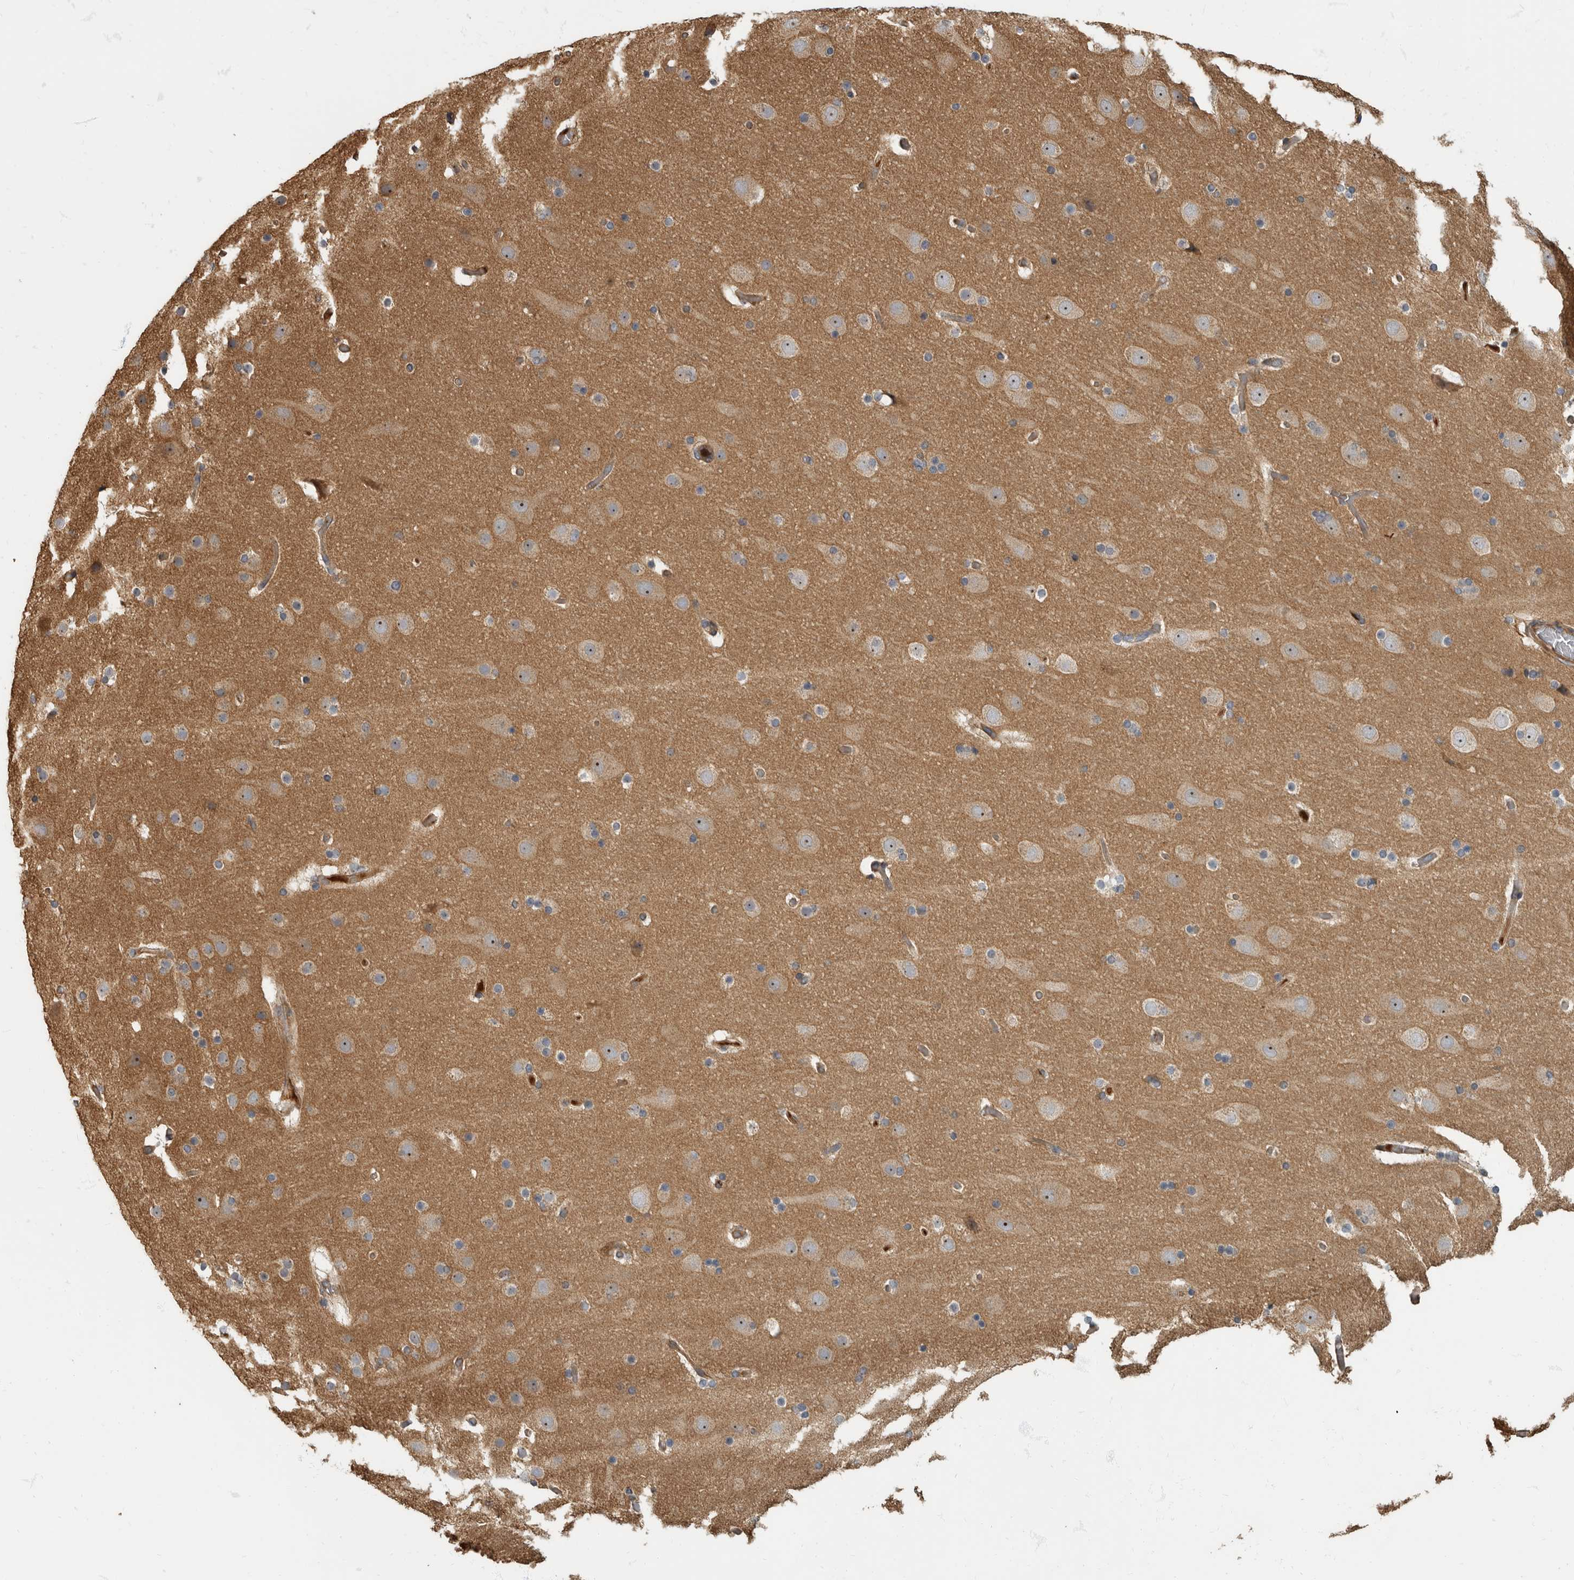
{"staining": {"intensity": "negative", "quantity": "none", "location": "none"}, "tissue": "cerebral cortex", "cell_type": "Endothelial cells", "image_type": "normal", "snomed": [{"axis": "morphology", "description": "Normal tissue, NOS"}, {"axis": "topography", "description": "Cerebral cortex"}], "caption": "Immunohistochemical staining of unremarkable human cerebral cortex displays no significant positivity in endothelial cells.", "gene": "DAAM1", "patient": {"sex": "male", "age": 57}}